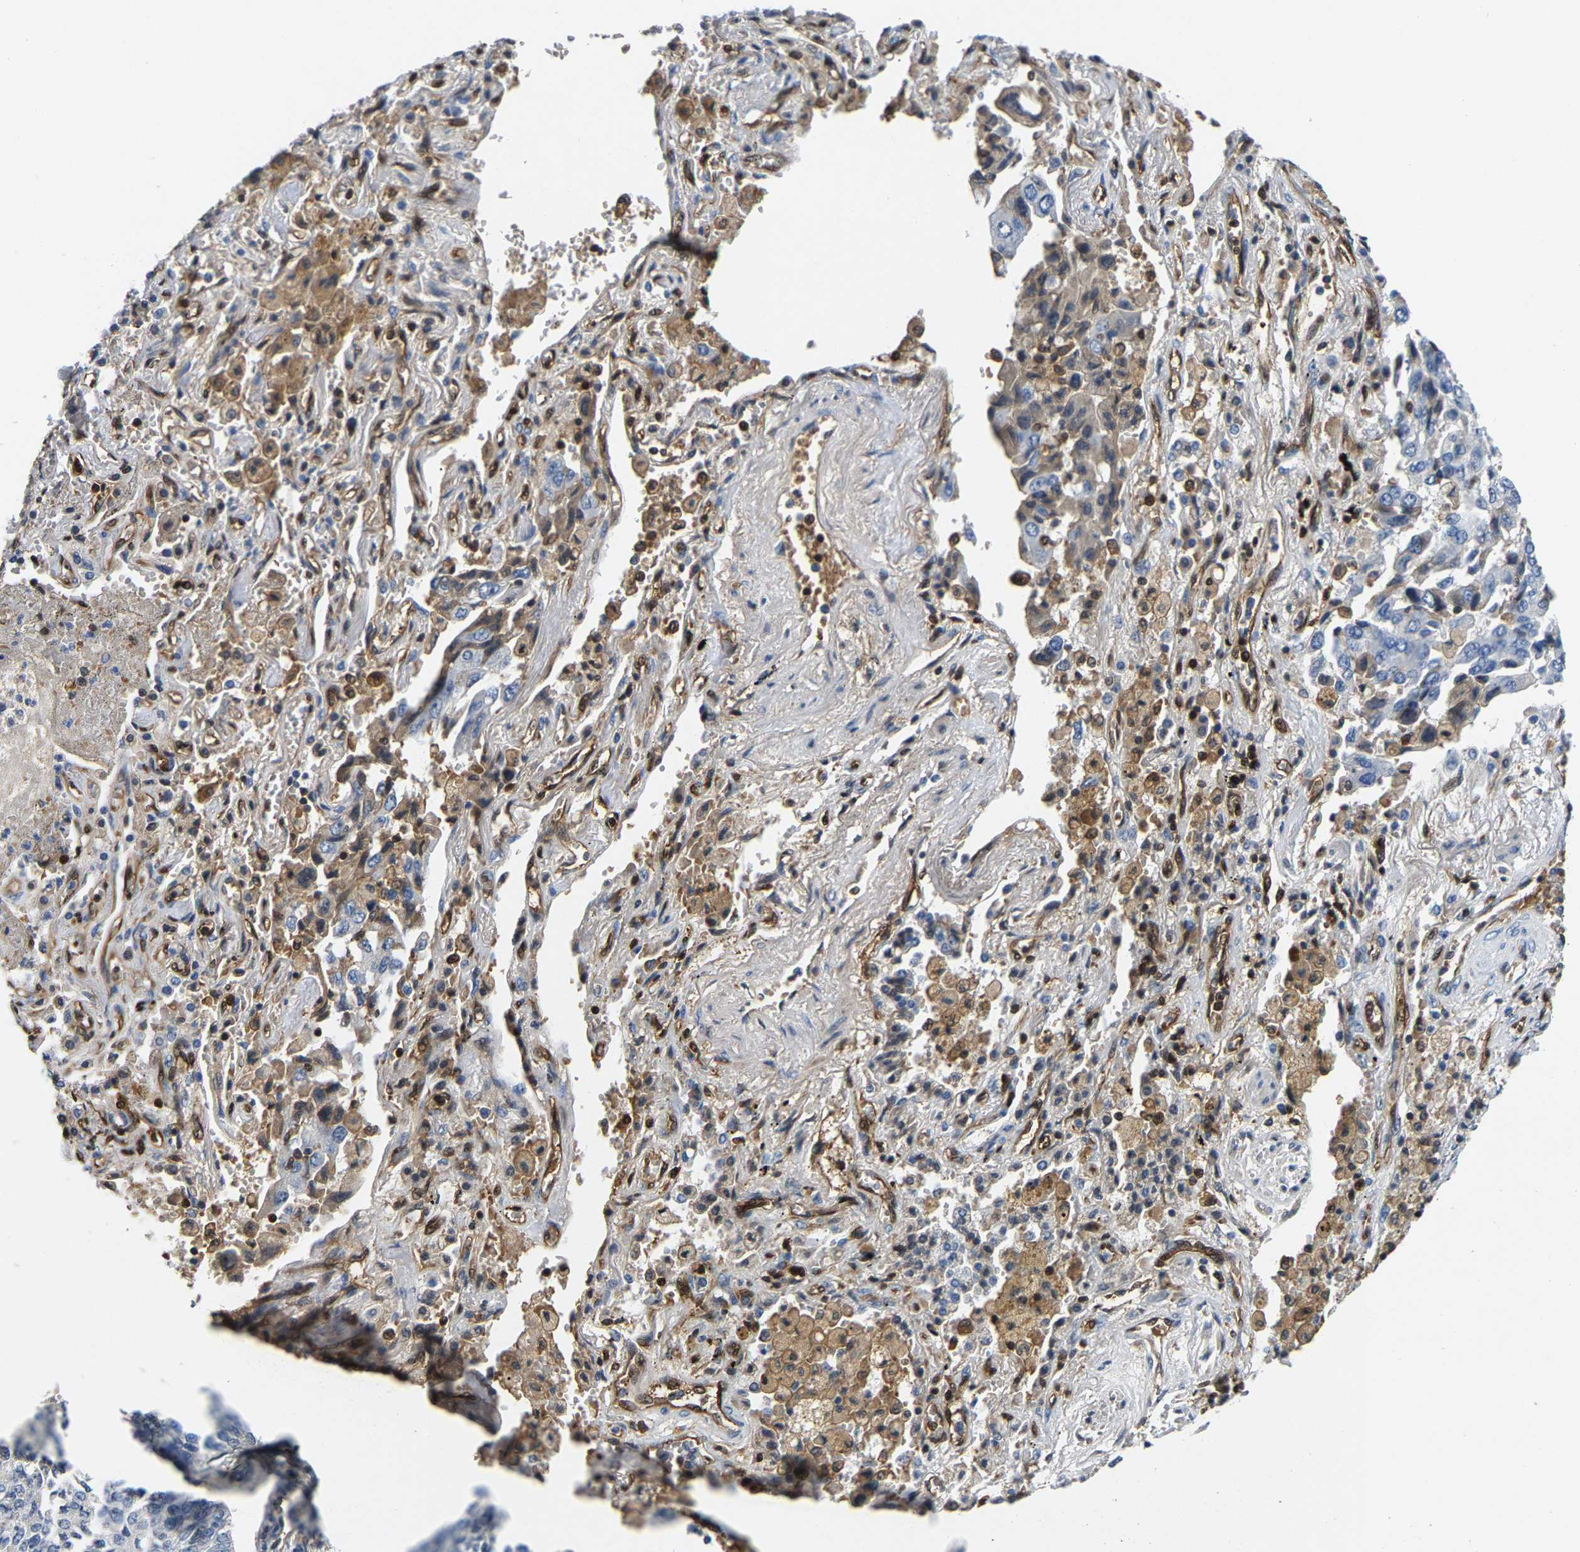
{"staining": {"intensity": "negative", "quantity": "none", "location": "none"}, "tissue": "lung cancer", "cell_type": "Tumor cells", "image_type": "cancer", "snomed": [{"axis": "morphology", "description": "Adenocarcinoma, NOS"}, {"axis": "topography", "description": "Lung"}], "caption": "The image exhibits no staining of tumor cells in lung cancer (adenocarcinoma).", "gene": "GIMAP7", "patient": {"sex": "female", "age": 65}}